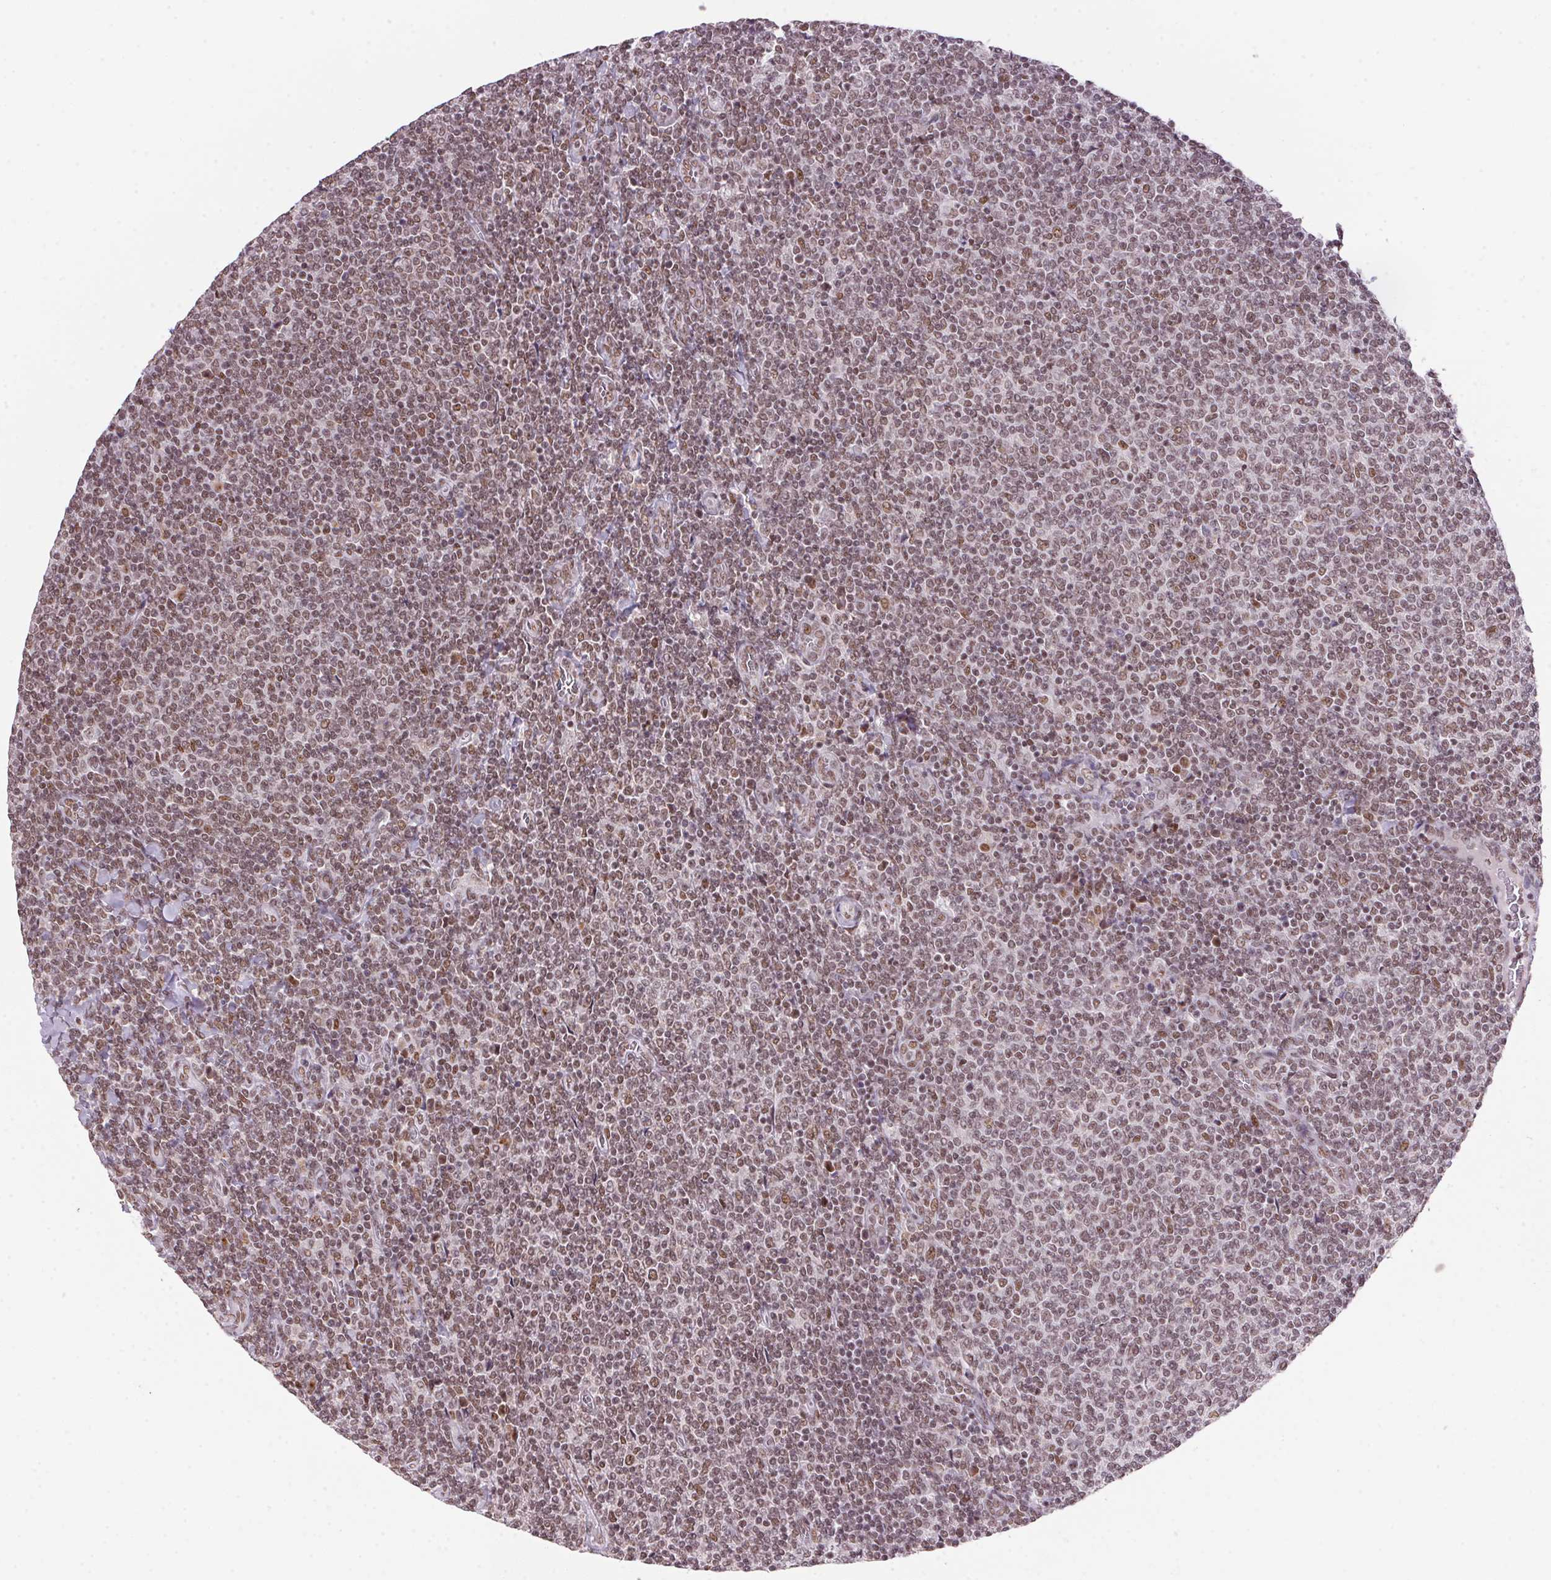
{"staining": {"intensity": "moderate", "quantity": ">75%", "location": "nuclear"}, "tissue": "lymphoma", "cell_type": "Tumor cells", "image_type": "cancer", "snomed": [{"axis": "morphology", "description": "Malignant lymphoma, non-Hodgkin's type, Low grade"}, {"axis": "topography", "description": "Lymph node"}], "caption": "This is a photomicrograph of immunohistochemistry staining of malignant lymphoma, non-Hodgkin's type (low-grade), which shows moderate expression in the nuclear of tumor cells.", "gene": "NFE2L1", "patient": {"sex": "male", "age": 52}}